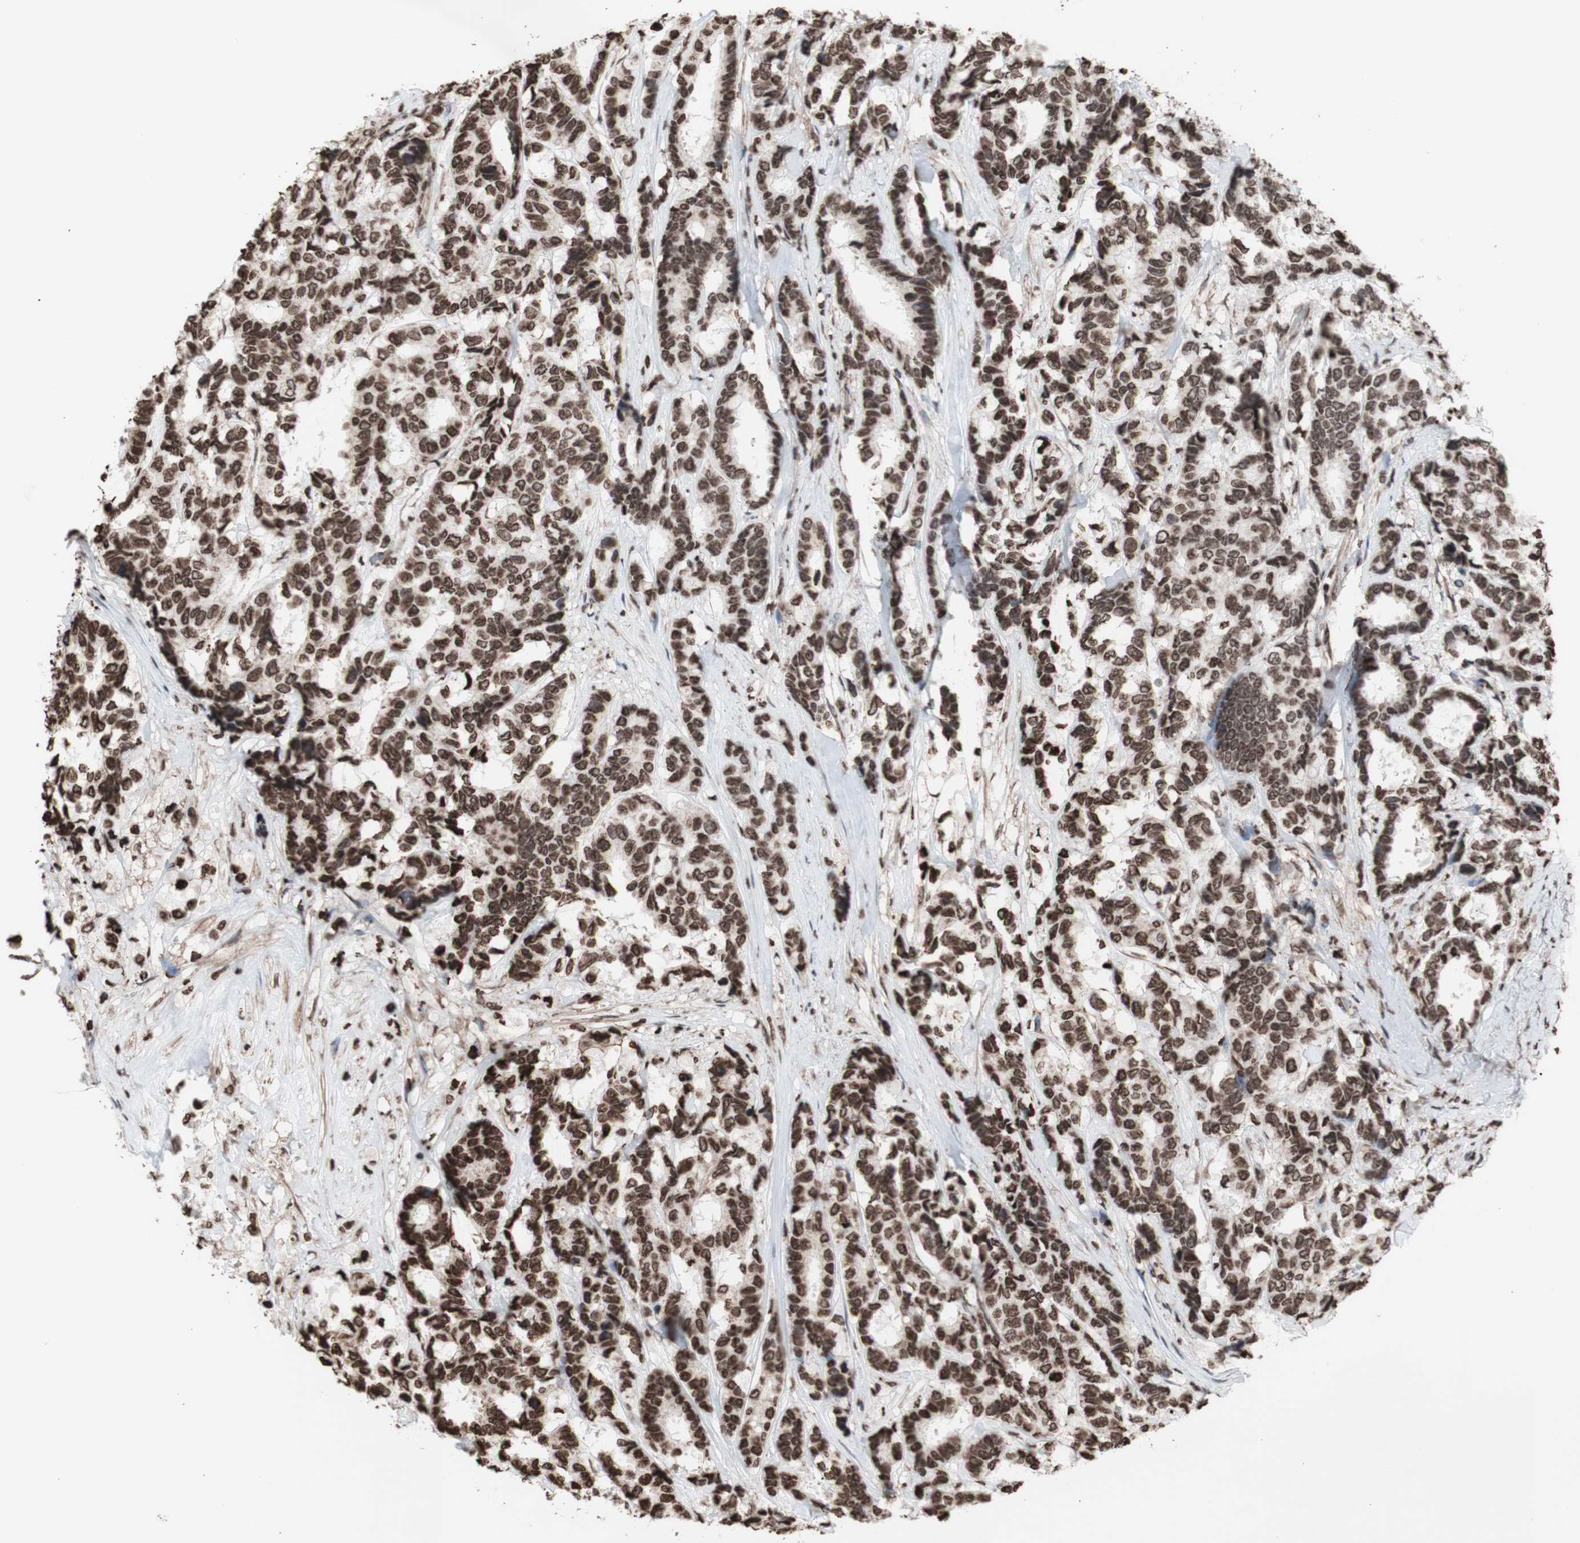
{"staining": {"intensity": "moderate", "quantity": ">75%", "location": "nuclear"}, "tissue": "breast cancer", "cell_type": "Tumor cells", "image_type": "cancer", "snomed": [{"axis": "morphology", "description": "Duct carcinoma"}, {"axis": "topography", "description": "Breast"}], "caption": "Immunohistochemical staining of human breast cancer demonstrates medium levels of moderate nuclear protein staining in about >75% of tumor cells. The staining is performed using DAB brown chromogen to label protein expression. The nuclei are counter-stained blue using hematoxylin.", "gene": "SNAI2", "patient": {"sex": "female", "age": 87}}